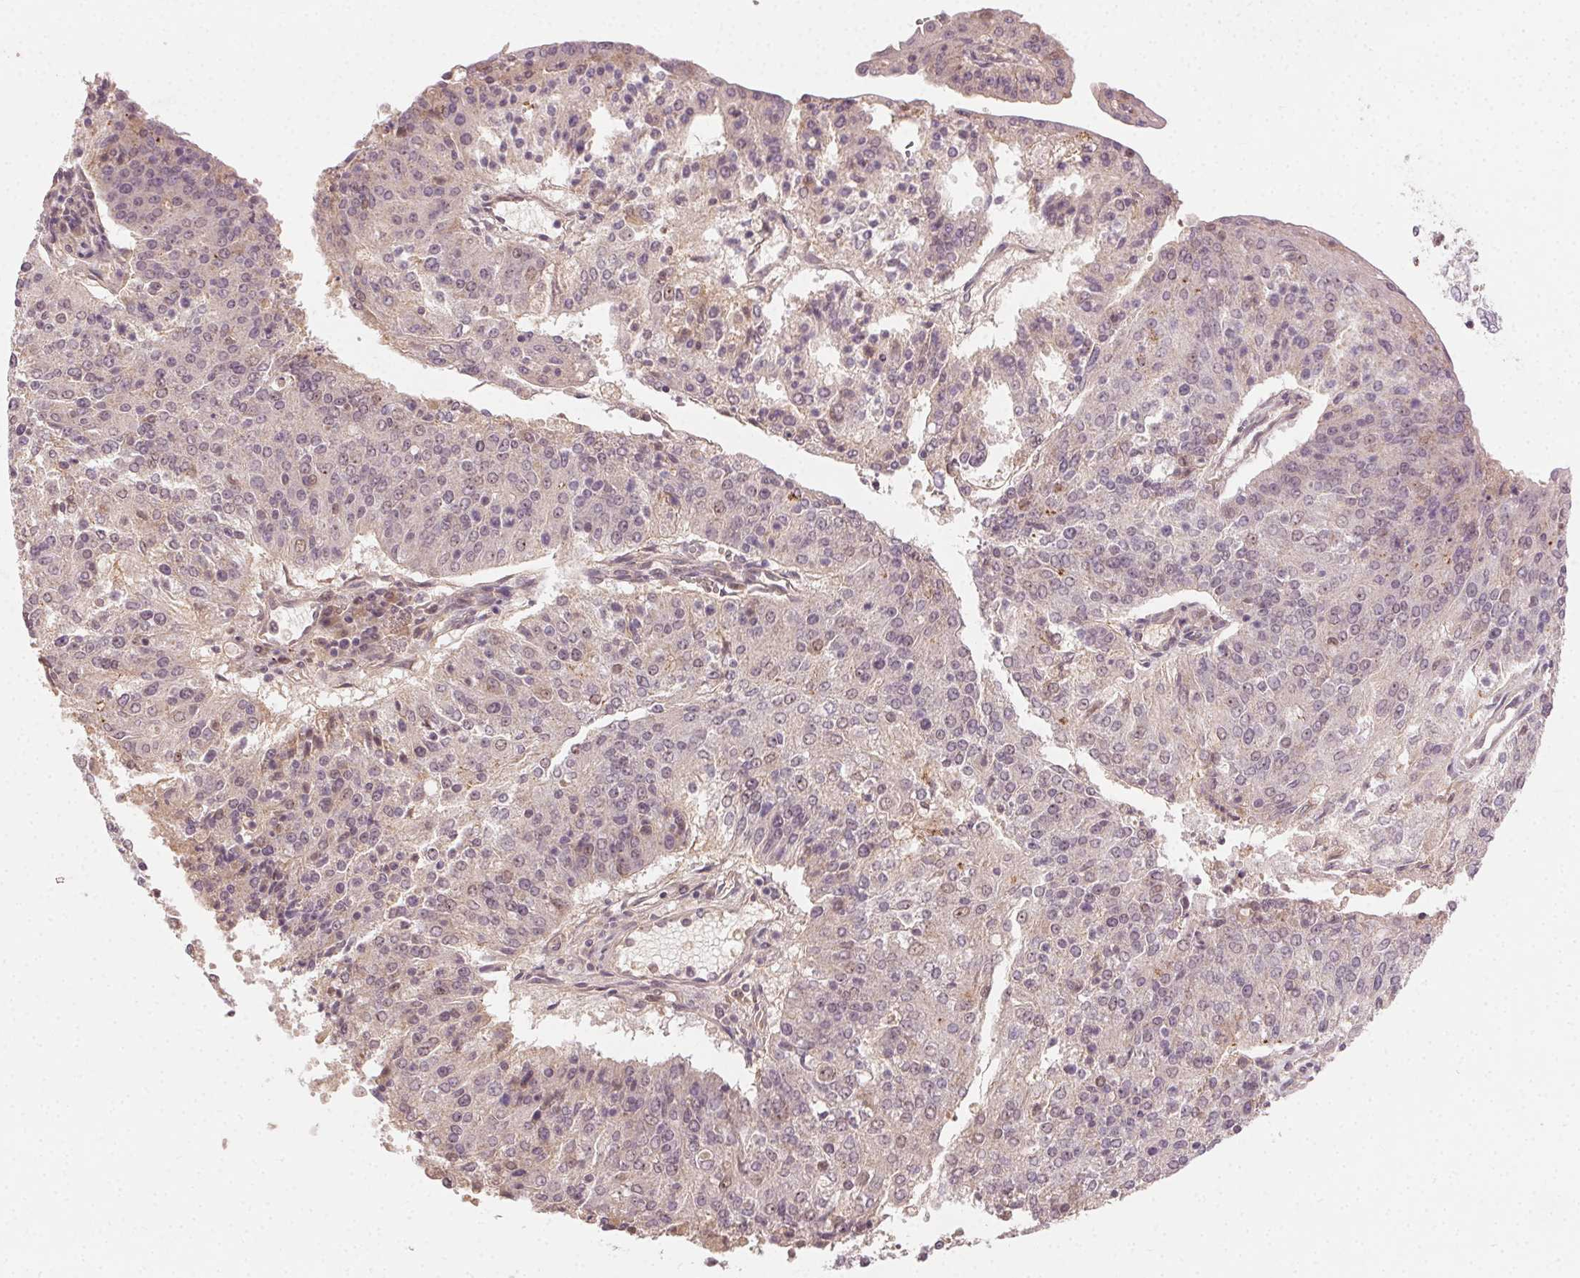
{"staining": {"intensity": "negative", "quantity": "none", "location": "none"}, "tissue": "endometrial cancer", "cell_type": "Tumor cells", "image_type": "cancer", "snomed": [{"axis": "morphology", "description": "Adenocarcinoma, NOS"}, {"axis": "topography", "description": "Endometrium"}], "caption": "Adenocarcinoma (endometrial) was stained to show a protein in brown. There is no significant expression in tumor cells.", "gene": "TUB", "patient": {"sex": "female", "age": 82}}